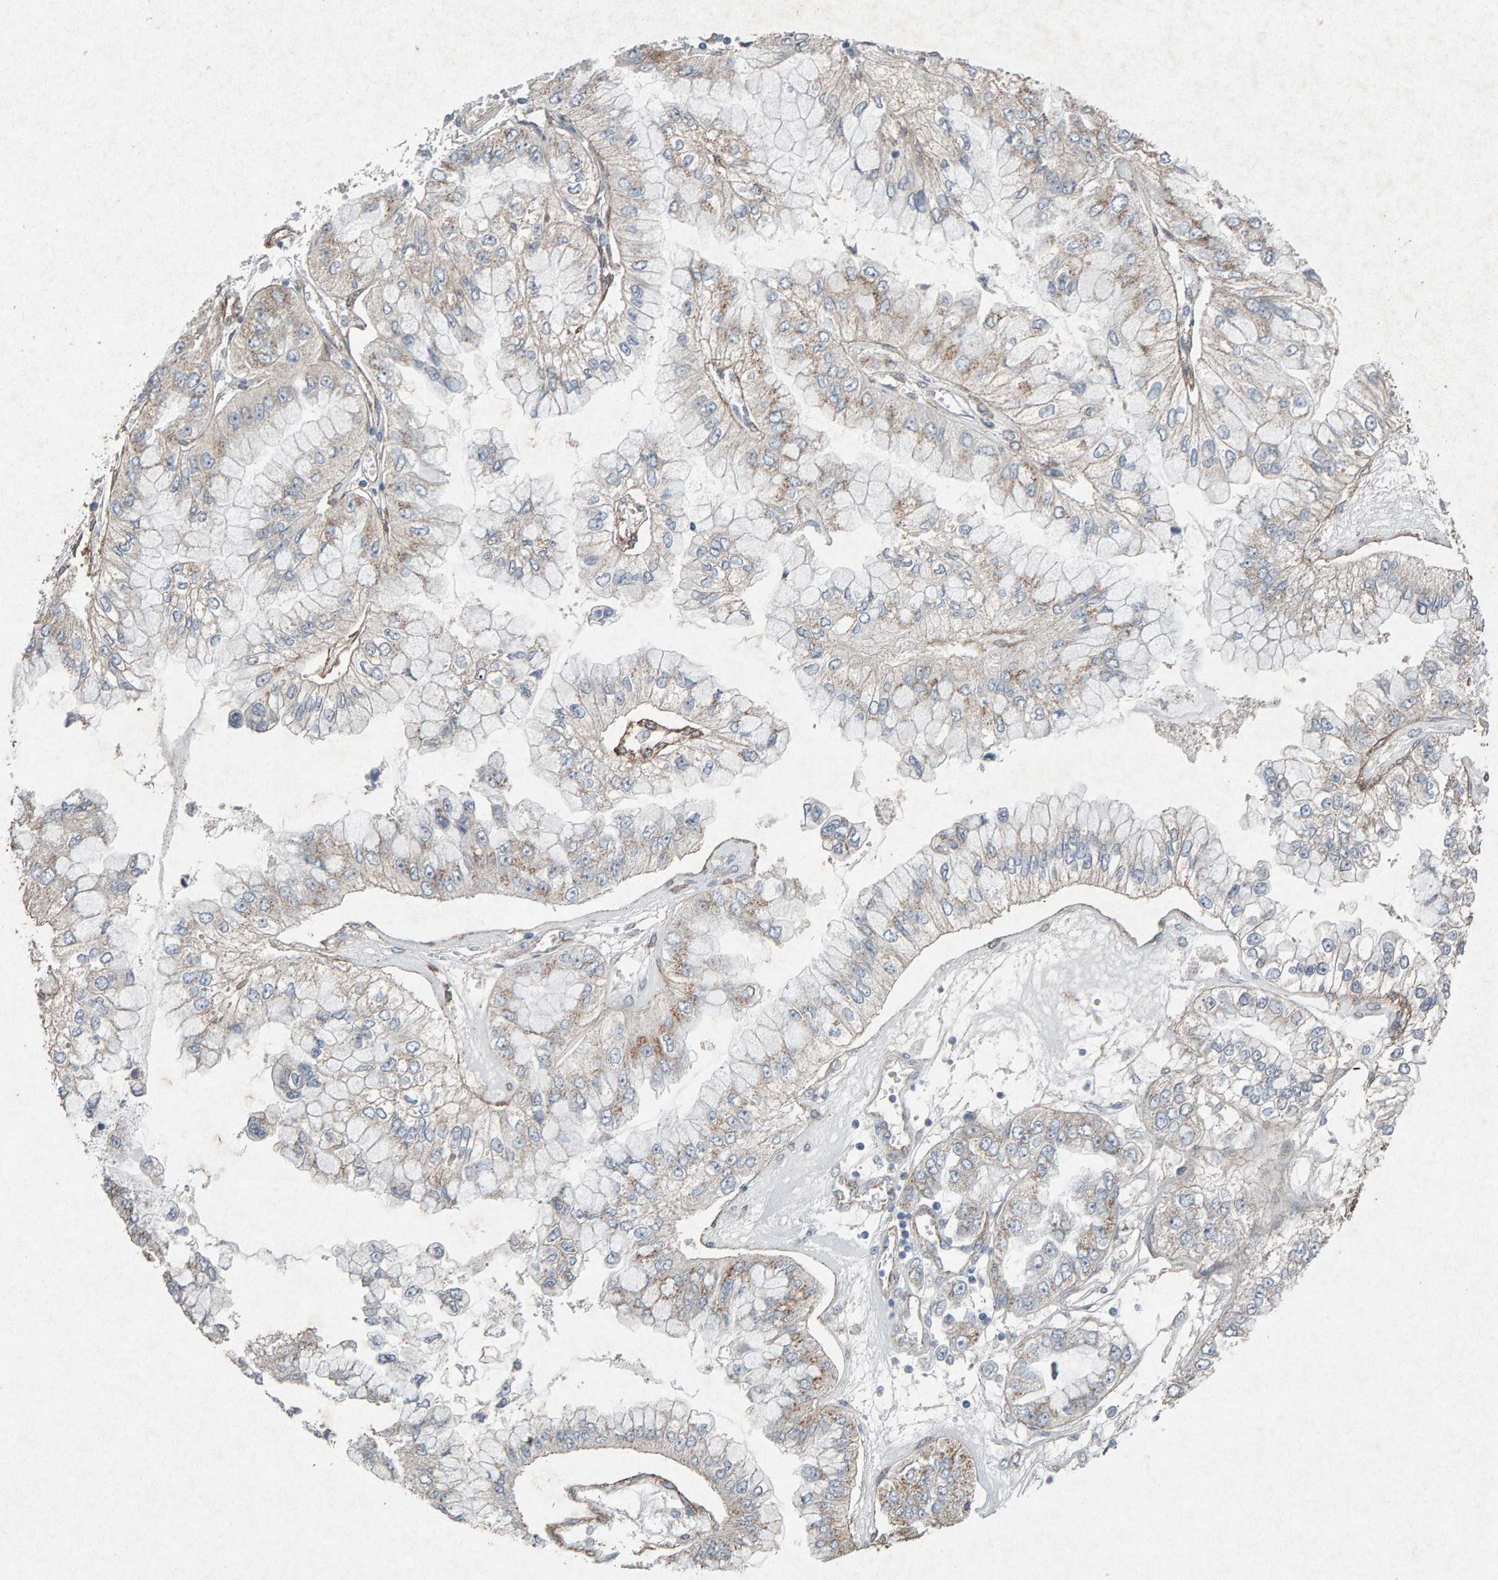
{"staining": {"intensity": "weak", "quantity": "25%-75%", "location": "cytoplasmic/membranous"}, "tissue": "liver cancer", "cell_type": "Tumor cells", "image_type": "cancer", "snomed": [{"axis": "morphology", "description": "Cholangiocarcinoma"}, {"axis": "topography", "description": "Liver"}], "caption": "Protein analysis of liver cholangiocarcinoma tissue displays weak cytoplasmic/membranous expression in about 25%-75% of tumor cells.", "gene": "PTPRM", "patient": {"sex": "female", "age": 79}}